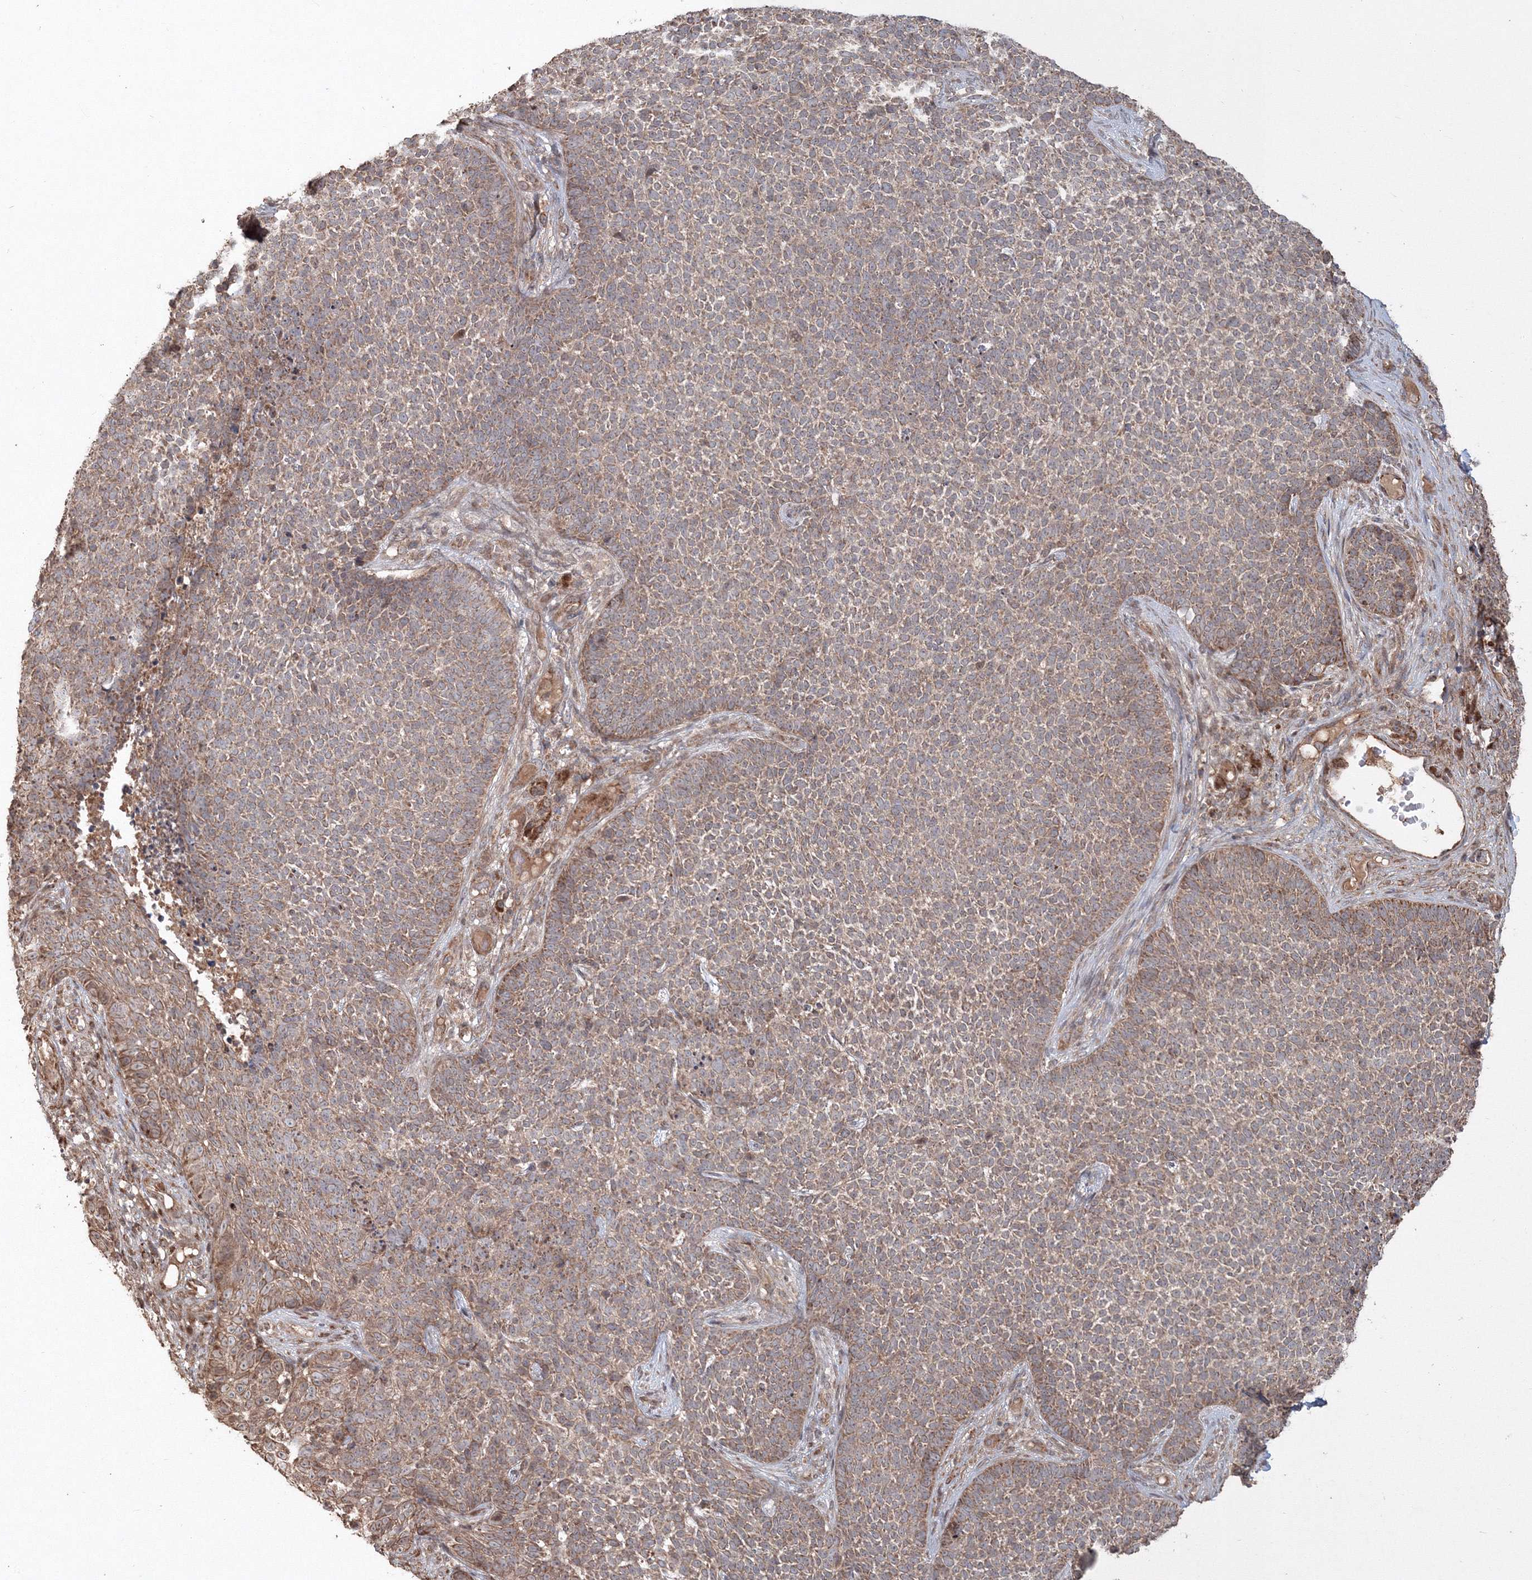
{"staining": {"intensity": "moderate", "quantity": ">75%", "location": "cytoplasmic/membranous"}, "tissue": "skin cancer", "cell_type": "Tumor cells", "image_type": "cancer", "snomed": [{"axis": "morphology", "description": "Basal cell carcinoma"}, {"axis": "topography", "description": "Skin"}], "caption": "Immunohistochemical staining of human skin basal cell carcinoma shows medium levels of moderate cytoplasmic/membranous staining in about >75% of tumor cells.", "gene": "ANAPC16", "patient": {"sex": "female", "age": 84}}